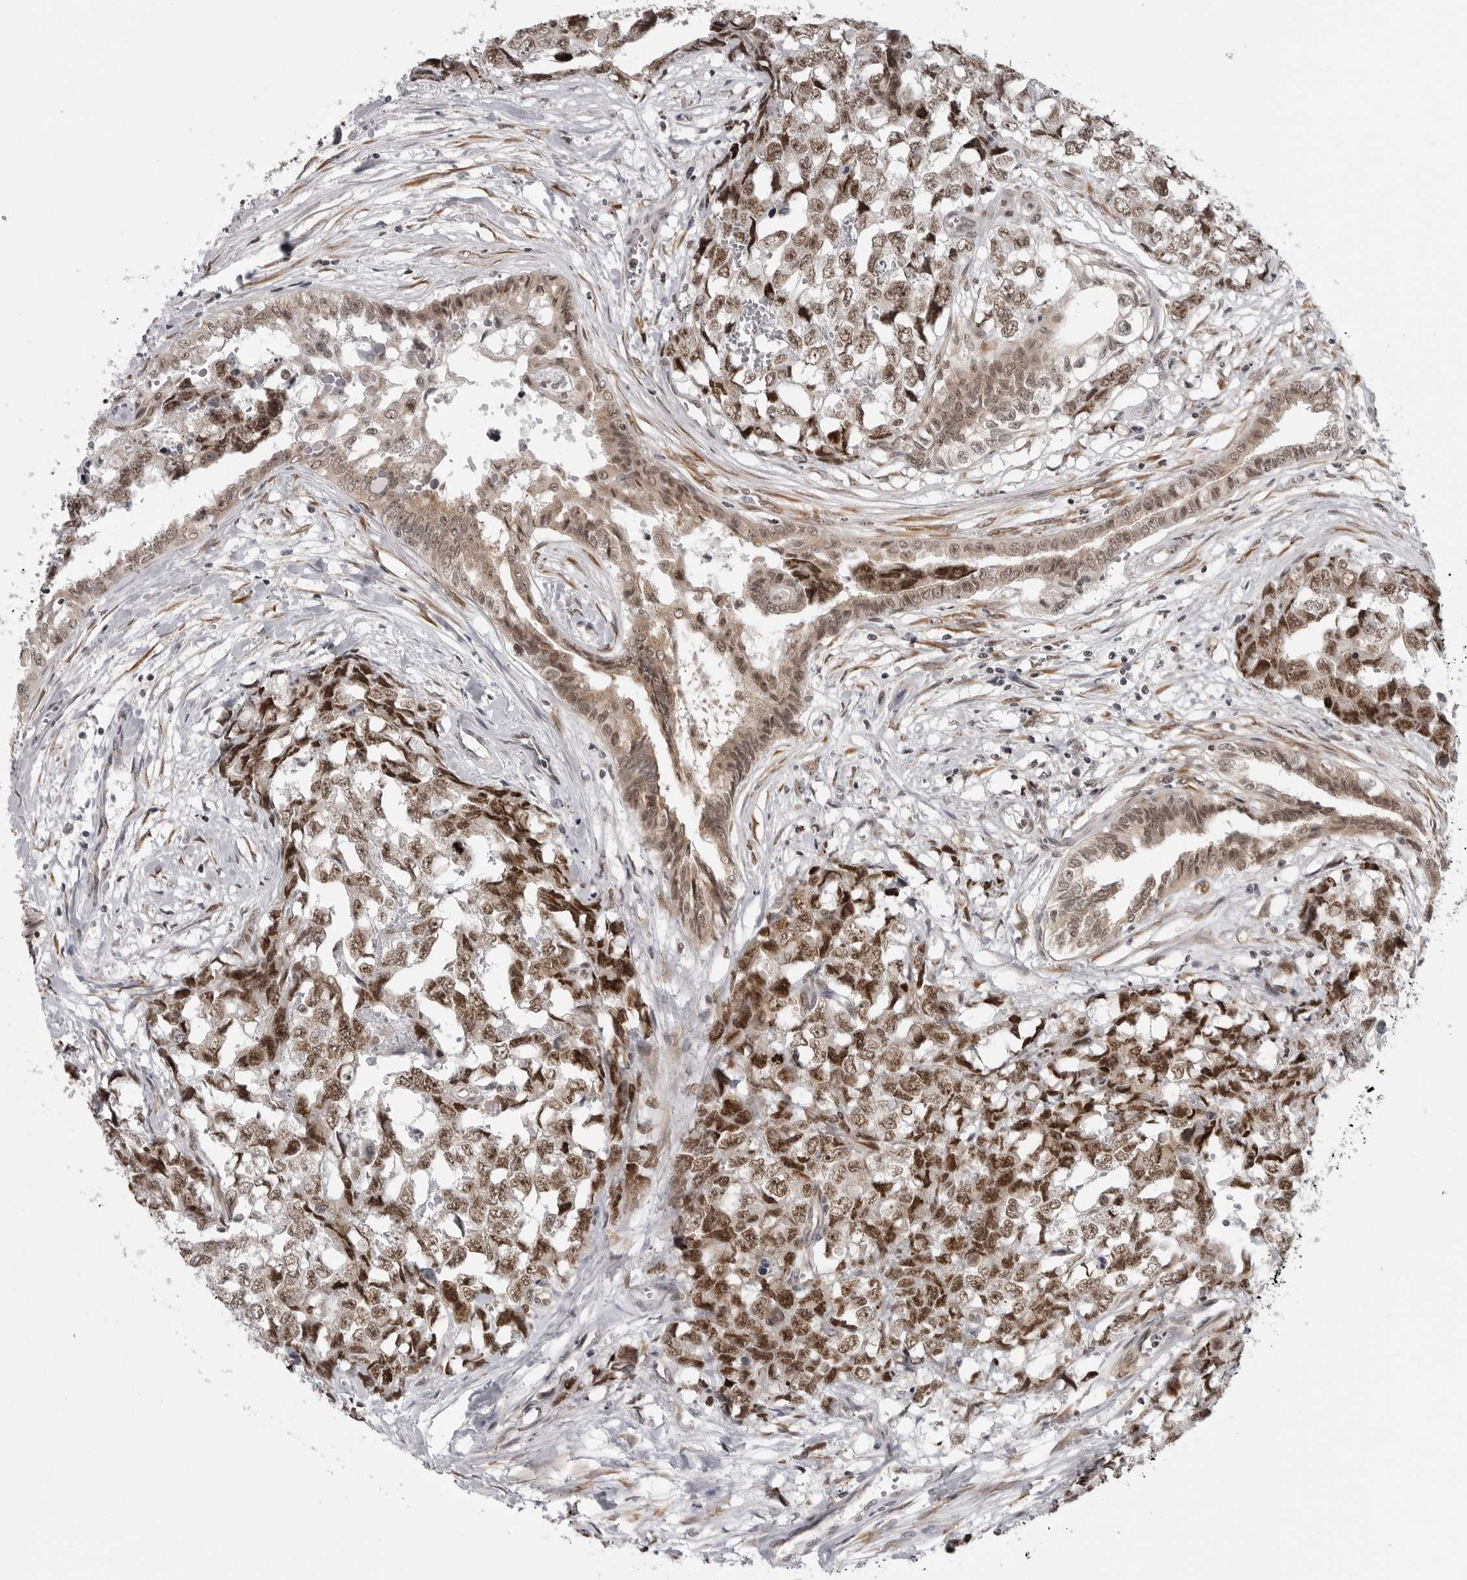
{"staining": {"intensity": "moderate", "quantity": ">75%", "location": "nuclear"}, "tissue": "testis cancer", "cell_type": "Tumor cells", "image_type": "cancer", "snomed": [{"axis": "morphology", "description": "Carcinoma, Embryonal, NOS"}, {"axis": "topography", "description": "Testis"}], "caption": "Protein staining displays moderate nuclear staining in approximately >75% of tumor cells in embryonal carcinoma (testis). The protein of interest is stained brown, and the nuclei are stained in blue (DAB (3,3'-diaminobenzidine) IHC with brightfield microscopy, high magnification).", "gene": "PRDM10", "patient": {"sex": "male", "age": 31}}